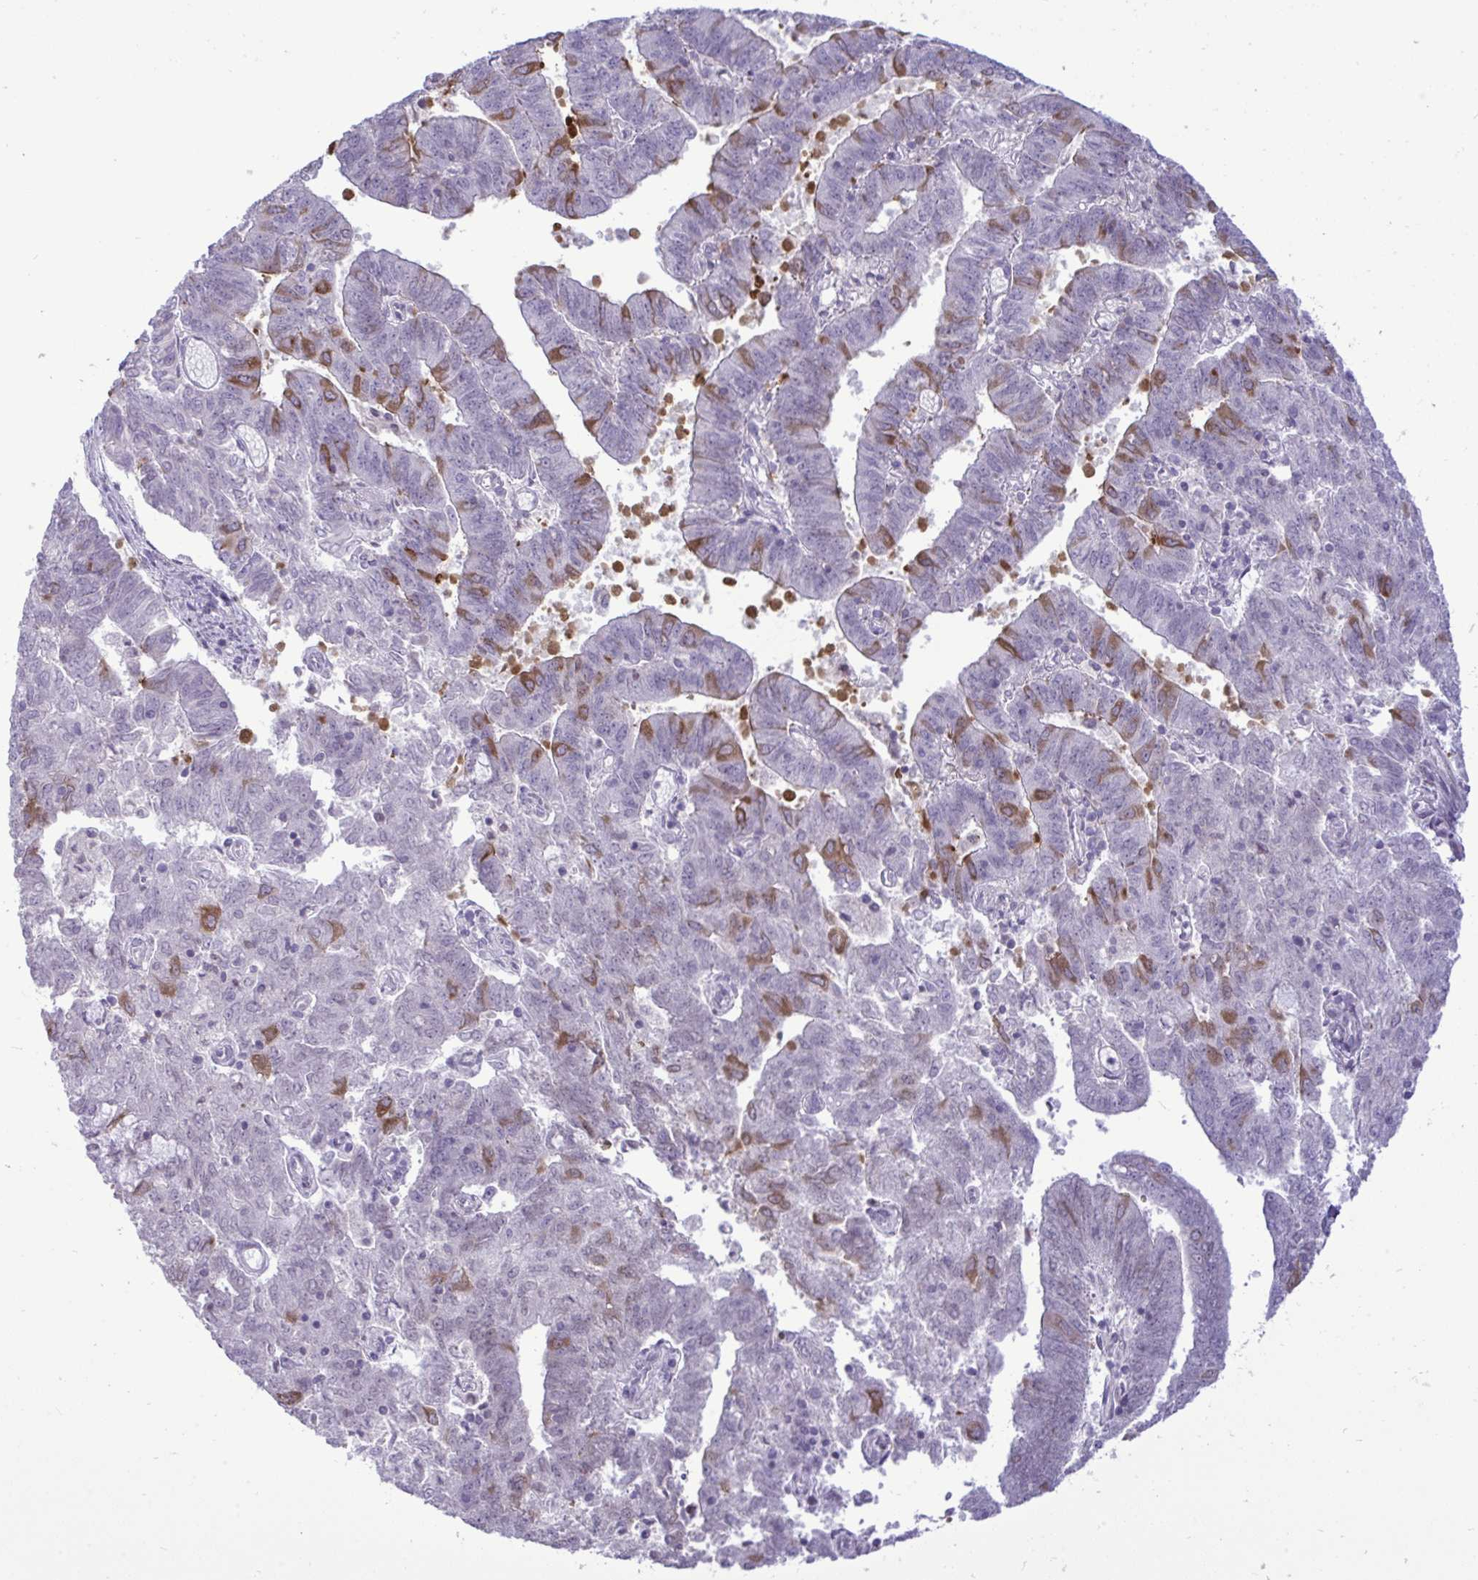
{"staining": {"intensity": "moderate", "quantity": "<25%", "location": "cytoplasmic/membranous"}, "tissue": "endometrial cancer", "cell_type": "Tumor cells", "image_type": "cancer", "snomed": [{"axis": "morphology", "description": "Adenocarcinoma, NOS"}, {"axis": "topography", "description": "Endometrium"}], "caption": "Immunohistochemistry (IHC) (DAB) staining of endometrial cancer (adenocarcinoma) displays moderate cytoplasmic/membranous protein staining in approximately <25% of tumor cells. (DAB (3,3'-diaminobenzidine) IHC, brown staining for protein, blue staining for nuclei).", "gene": "SPAG1", "patient": {"sex": "female", "age": 82}}